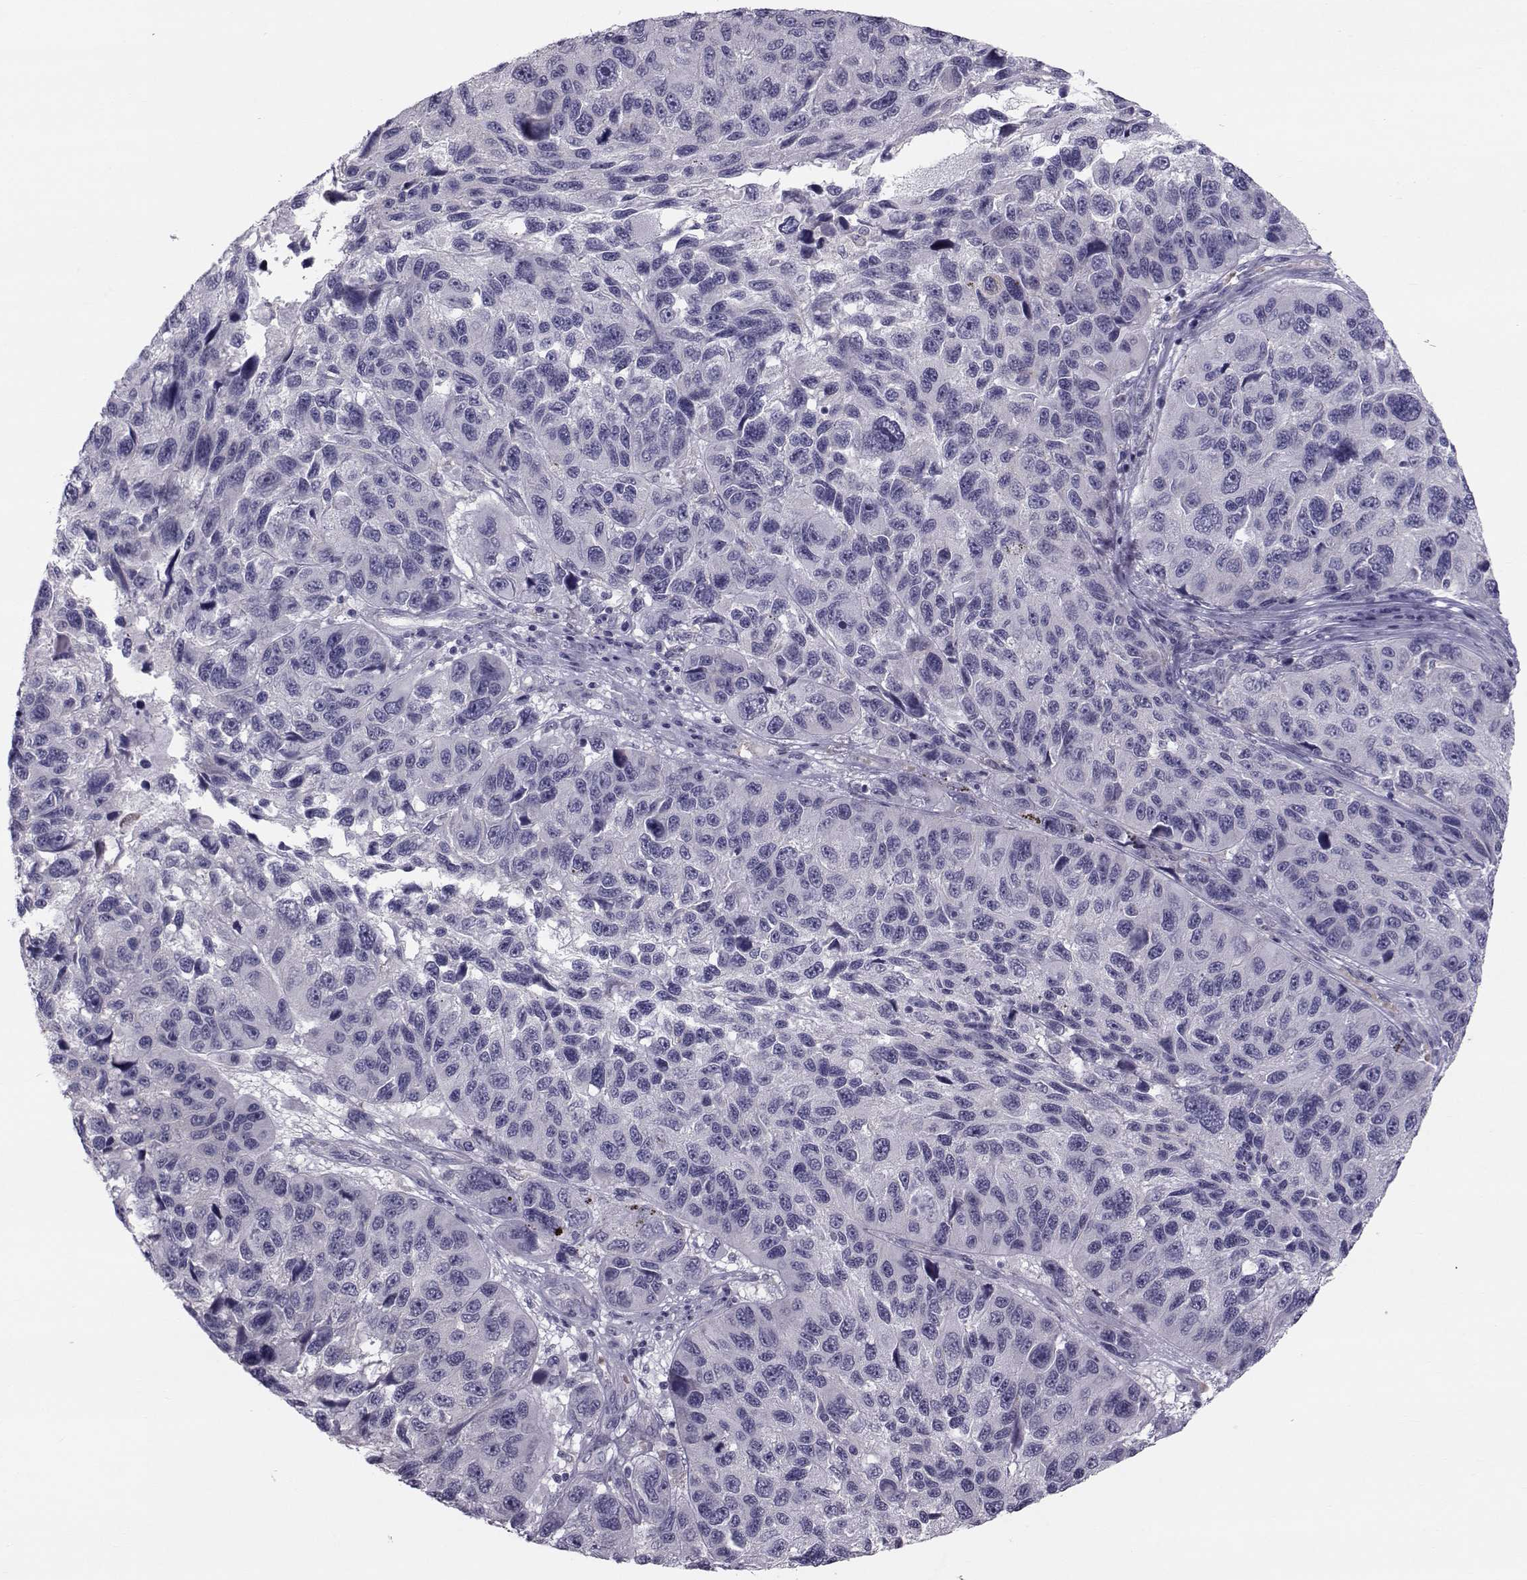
{"staining": {"intensity": "negative", "quantity": "none", "location": "none"}, "tissue": "melanoma", "cell_type": "Tumor cells", "image_type": "cancer", "snomed": [{"axis": "morphology", "description": "Malignant melanoma, NOS"}, {"axis": "topography", "description": "Skin"}], "caption": "Photomicrograph shows no significant protein staining in tumor cells of melanoma.", "gene": "GARIN3", "patient": {"sex": "male", "age": 53}}